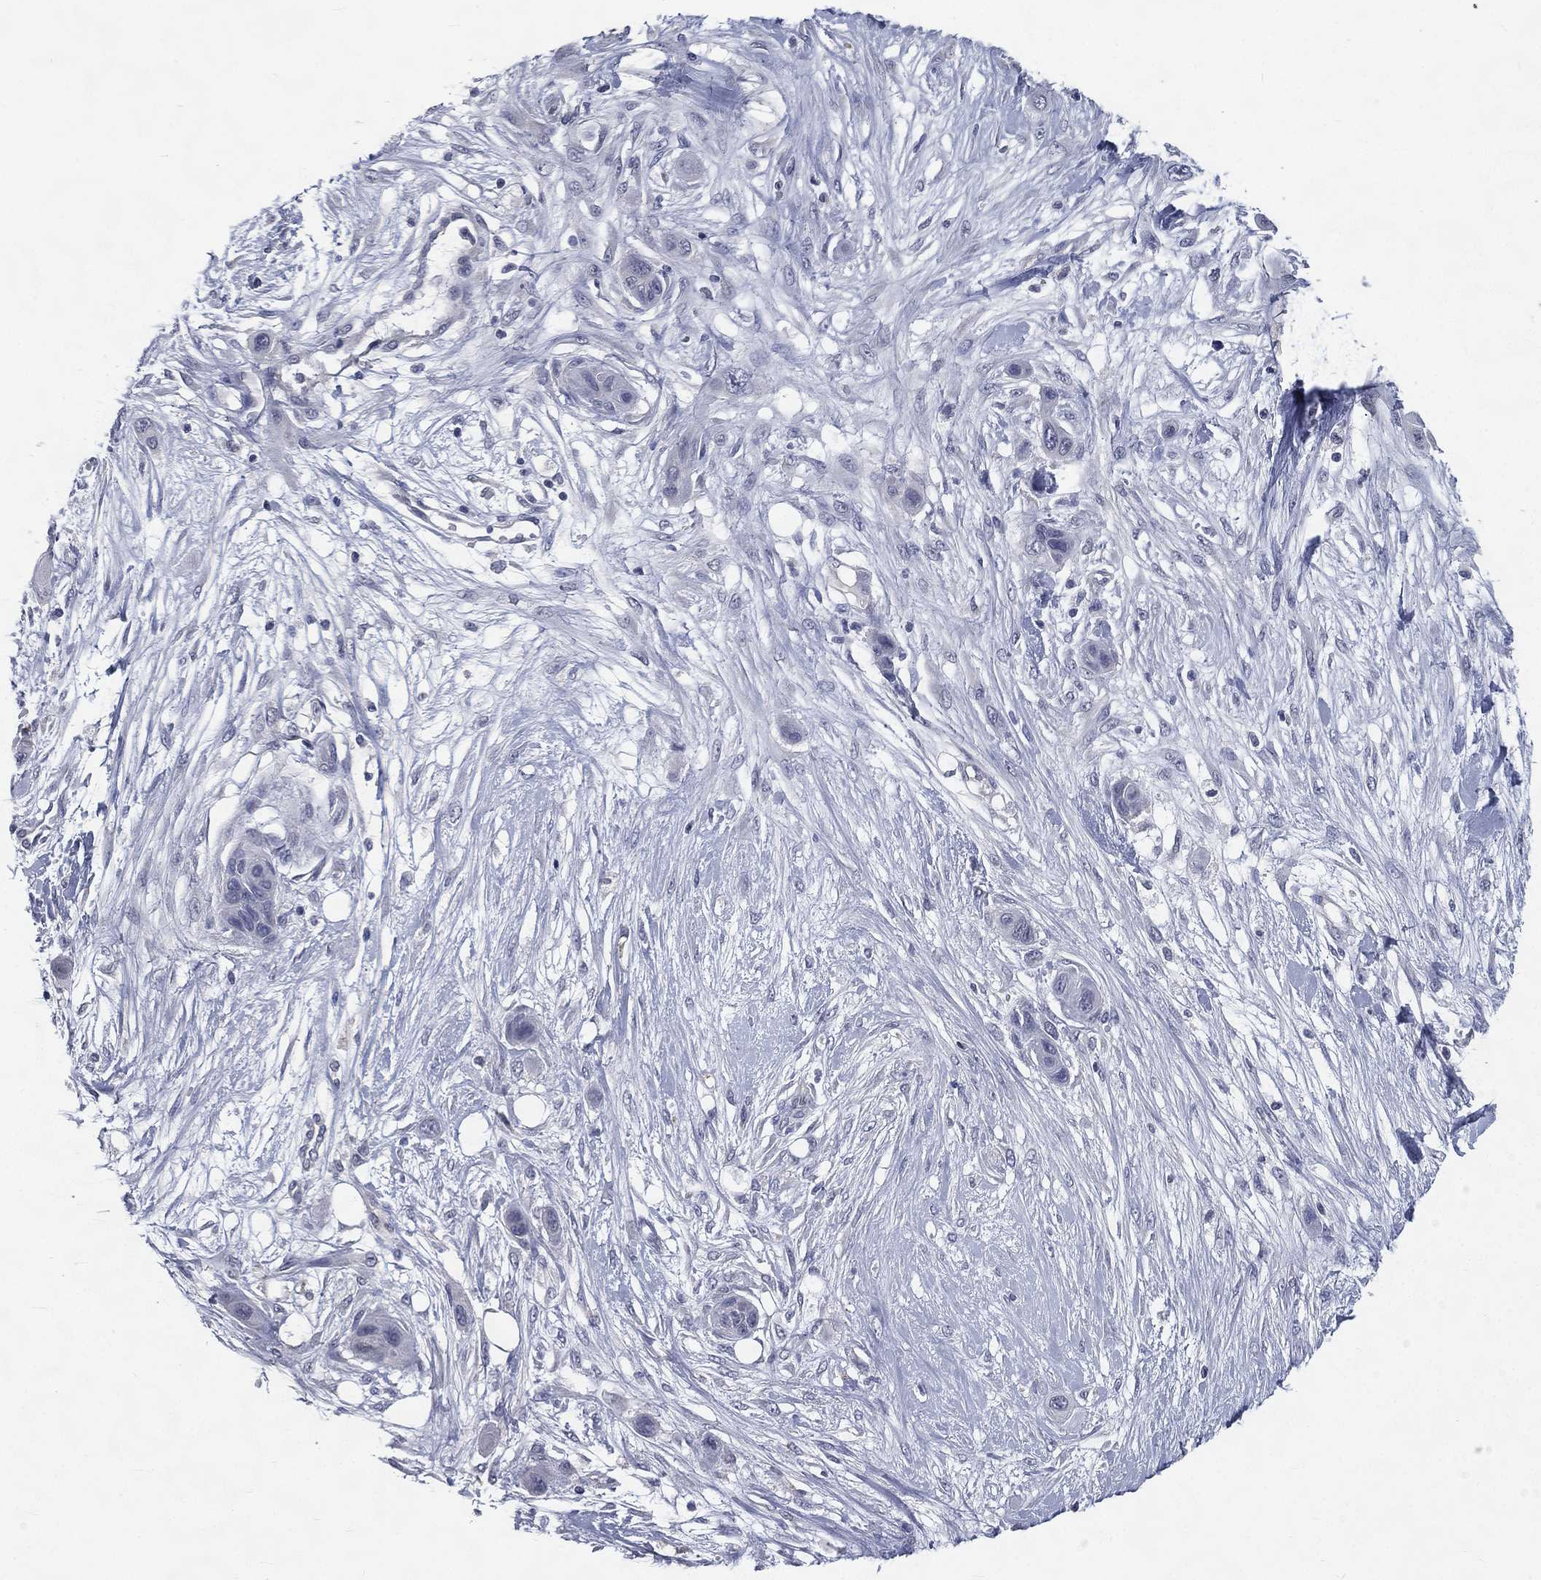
{"staining": {"intensity": "negative", "quantity": "none", "location": "none"}, "tissue": "skin cancer", "cell_type": "Tumor cells", "image_type": "cancer", "snomed": [{"axis": "morphology", "description": "Squamous cell carcinoma, NOS"}, {"axis": "topography", "description": "Skin"}], "caption": "This is an immunohistochemistry (IHC) micrograph of skin cancer (squamous cell carcinoma). There is no positivity in tumor cells.", "gene": "IFT27", "patient": {"sex": "male", "age": 79}}